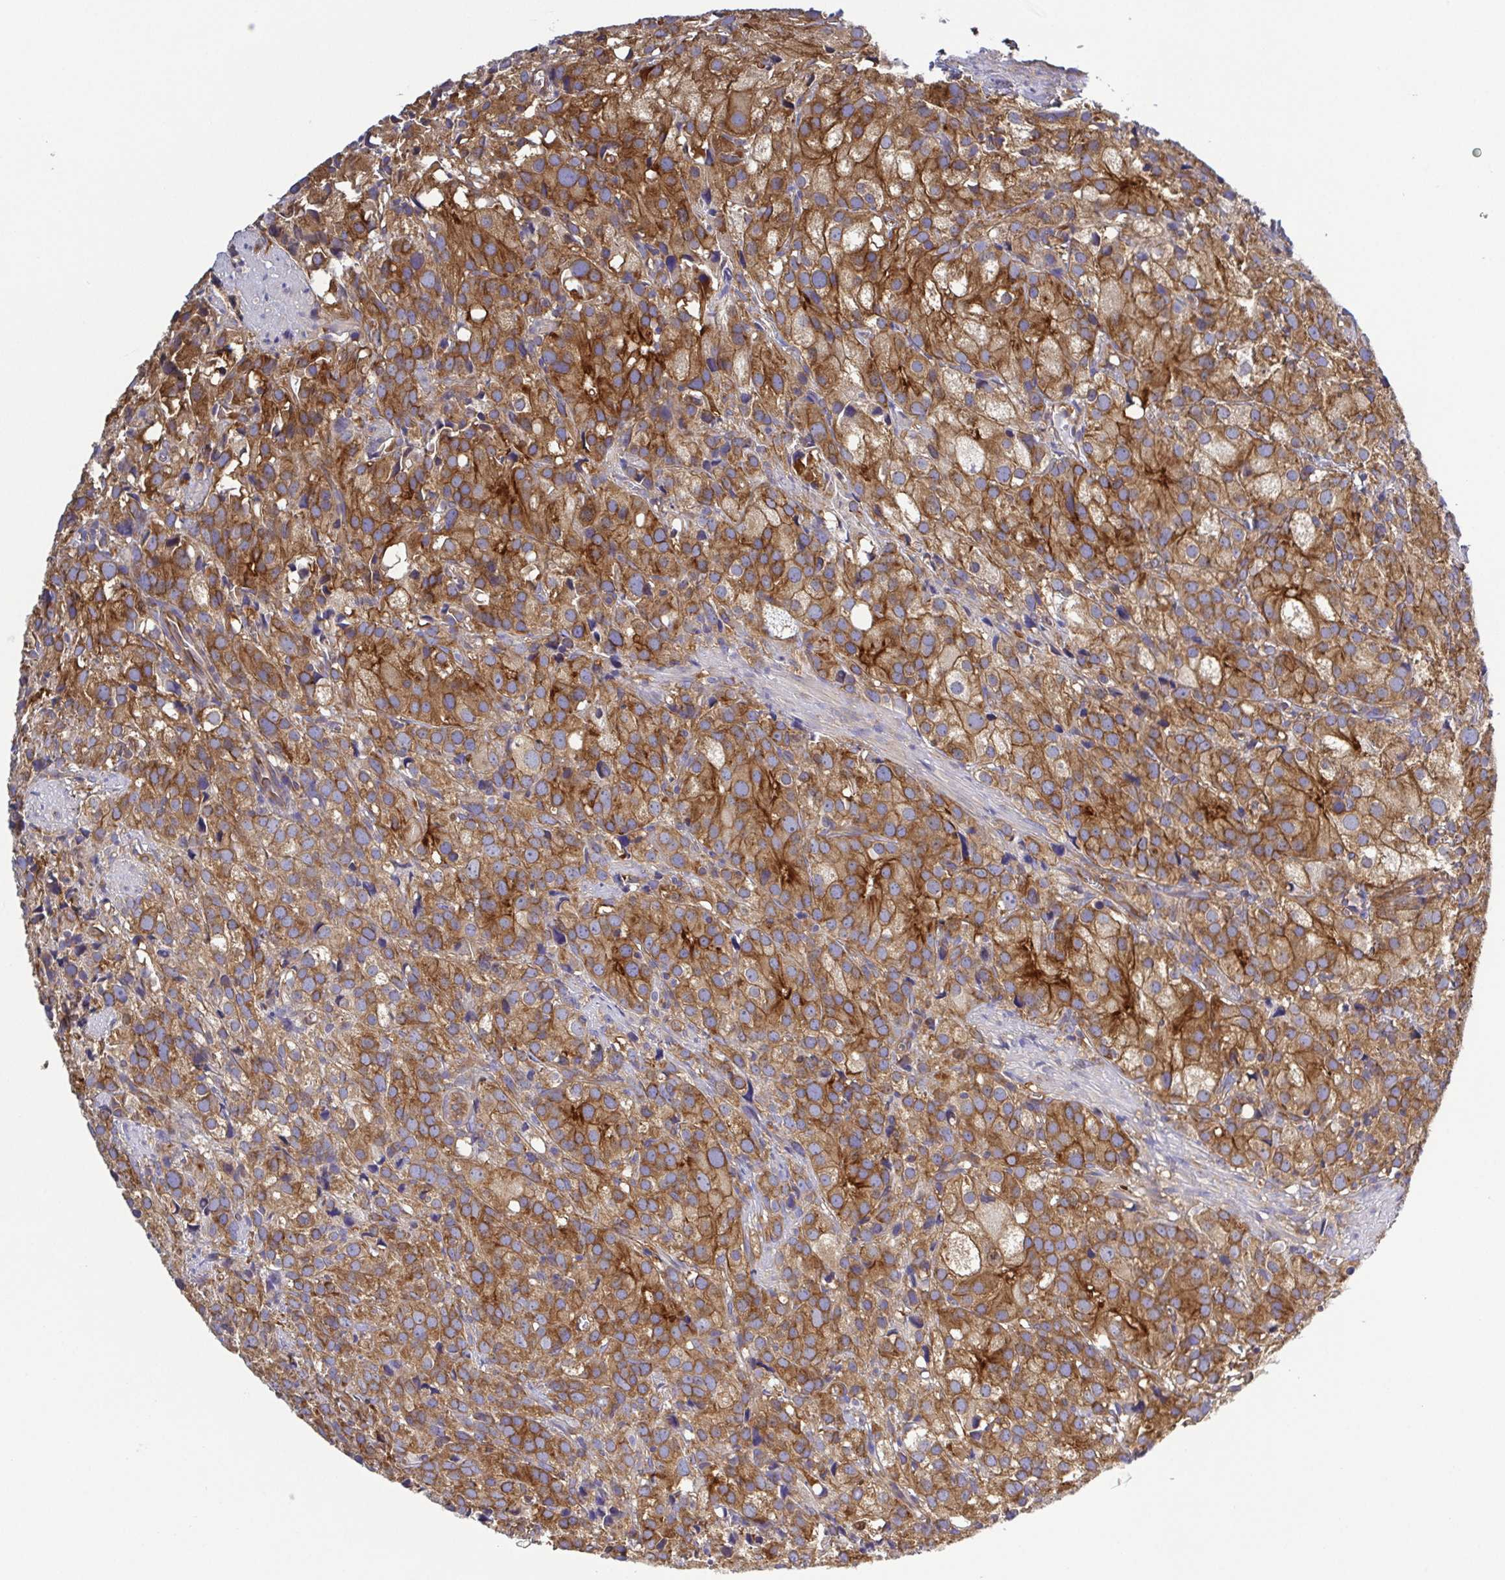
{"staining": {"intensity": "moderate", "quantity": ">75%", "location": "cytoplasmic/membranous"}, "tissue": "prostate cancer", "cell_type": "Tumor cells", "image_type": "cancer", "snomed": [{"axis": "morphology", "description": "Adenocarcinoma, High grade"}, {"axis": "topography", "description": "Prostate"}], "caption": "This is an image of immunohistochemistry staining of prostate adenocarcinoma (high-grade), which shows moderate positivity in the cytoplasmic/membranous of tumor cells.", "gene": "KIF5B", "patient": {"sex": "male", "age": 86}}